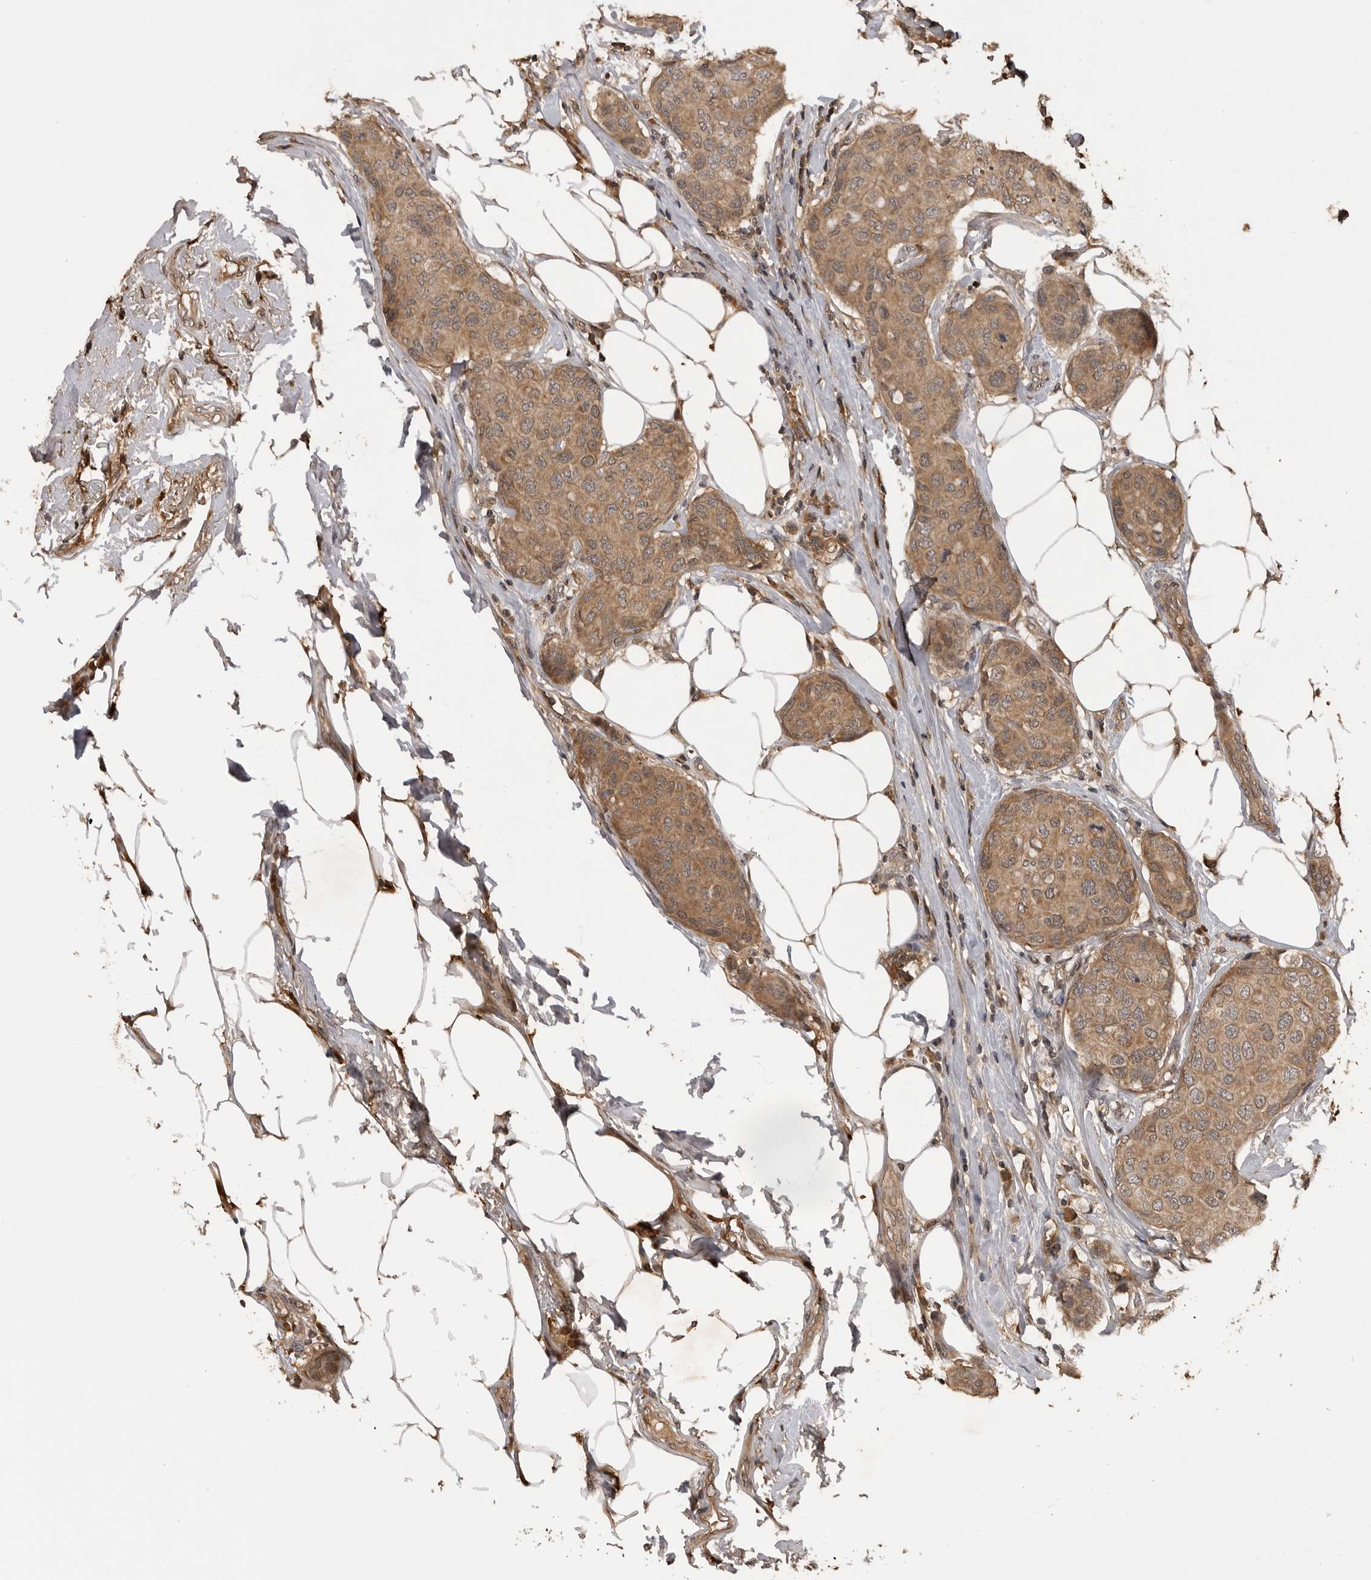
{"staining": {"intensity": "moderate", "quantity": ">75%", "location": "cytoplasmic/membranous"}, "tissue": "breast cancer", "cell_type": "Tumor cells", "image_type": "cancer", "snomed": [{"axis": "morphology", "description": "Duct carcinoma"}, {"axis": "topography", "description": "Breast"}], "caption": "Human infiltrating ductal carcinoma (breast) stained with a protein marker displays moderate staining in tumor cells.", "gene": "AKAP7", "patient": {"sex": "female", "age": 80}}